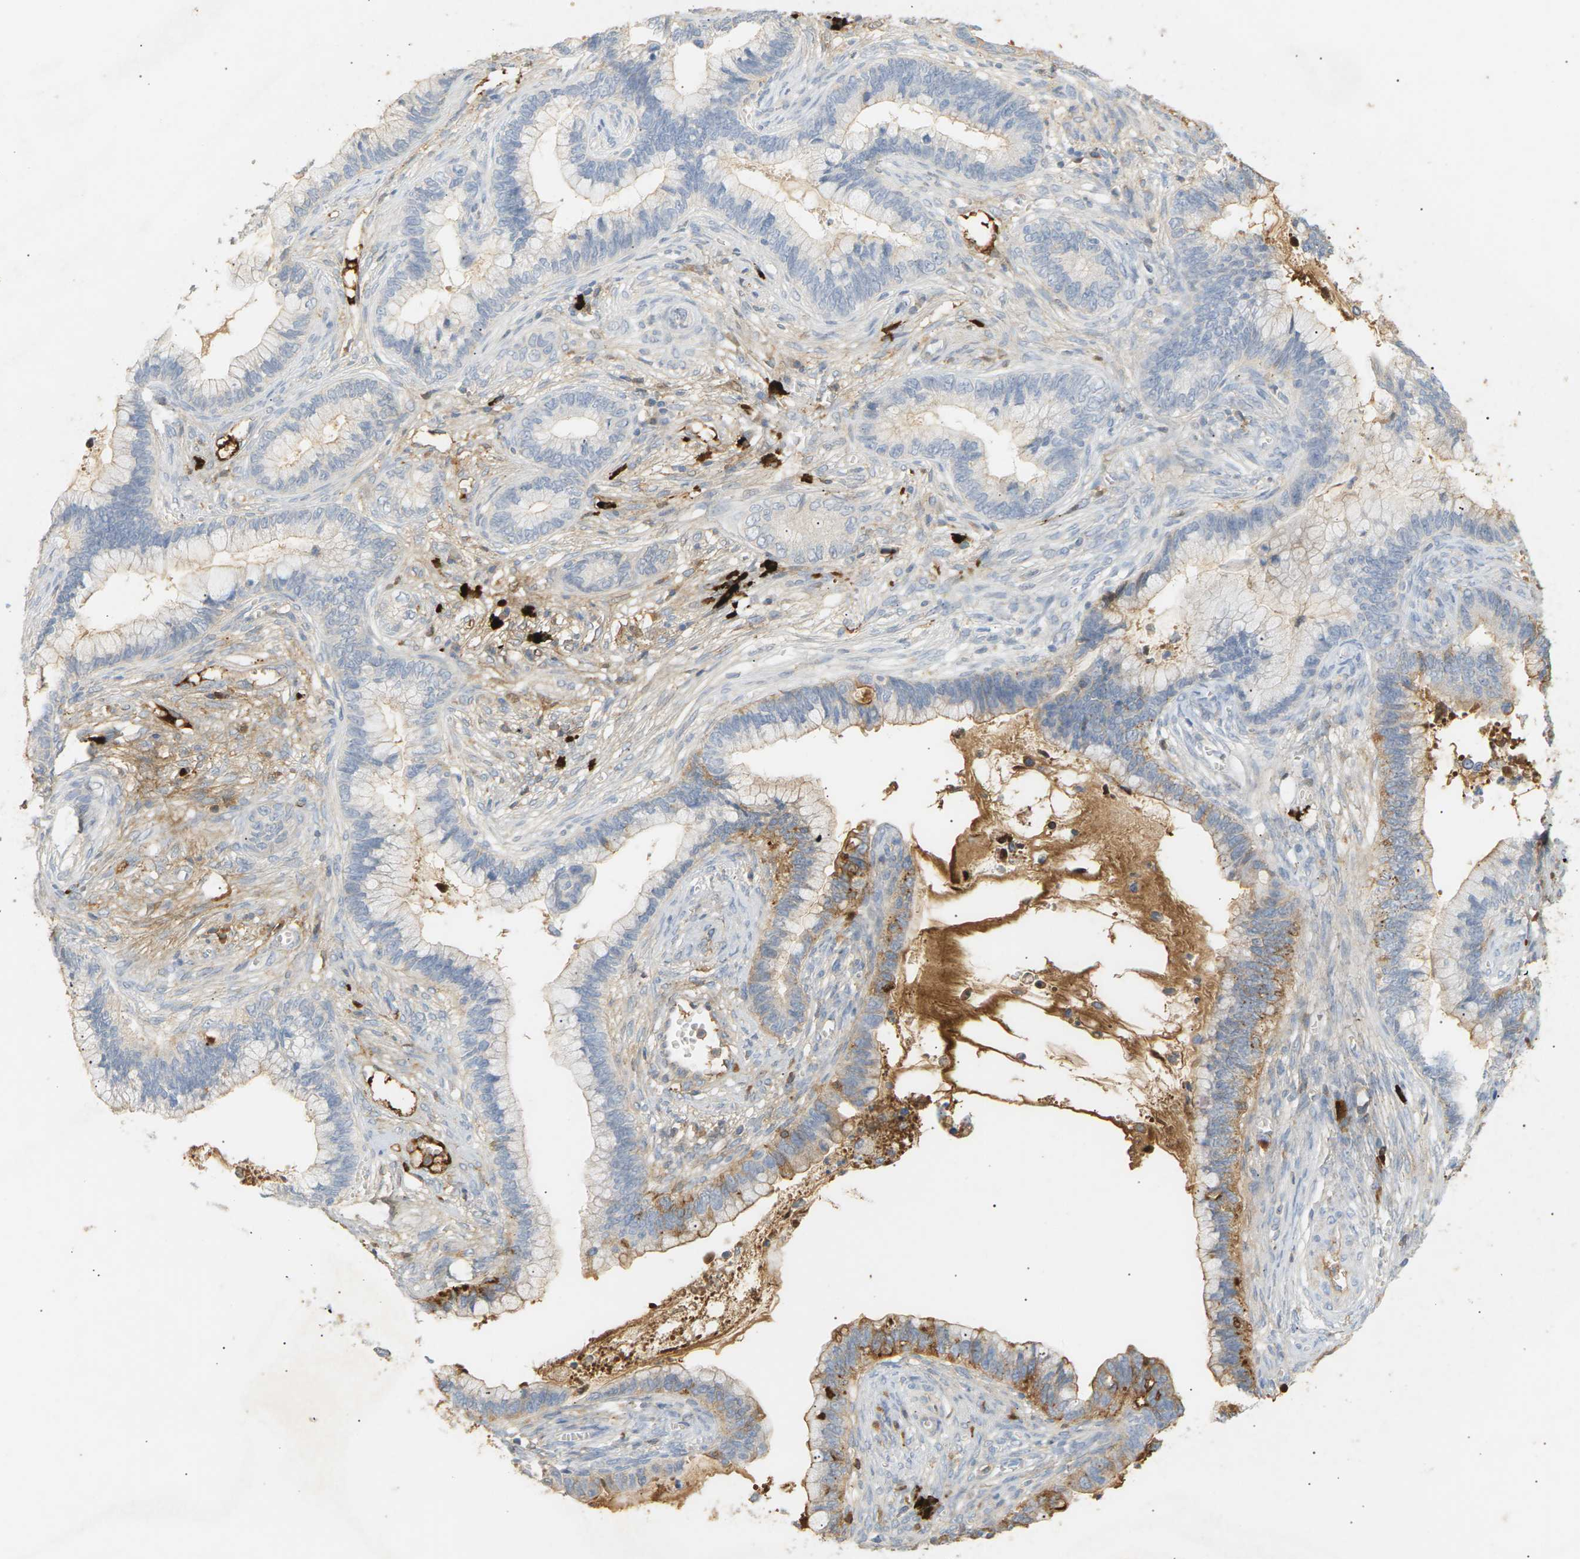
{"staining": {"intensity": "weak", "quantity": "<25%", "location": "cytoplasmic/membranous"}, "tissue": "cervical cancer", "cell_type": "Tumor cells", "image_type": "cancer", "snomed": [{"axis": "morphology", "description": "Adenocarcinoma, NOS"}, {"axis": "topography", "description": "Cervix"}], "caption": "High power microscopy image of an immunohistochemistry (IHC) photomicrograph of cervical adenocarcinoma, revealing no significant expression in tumor cells.", "gene": "IGLC3", "patient": {"sex": "female", "age": 44}}